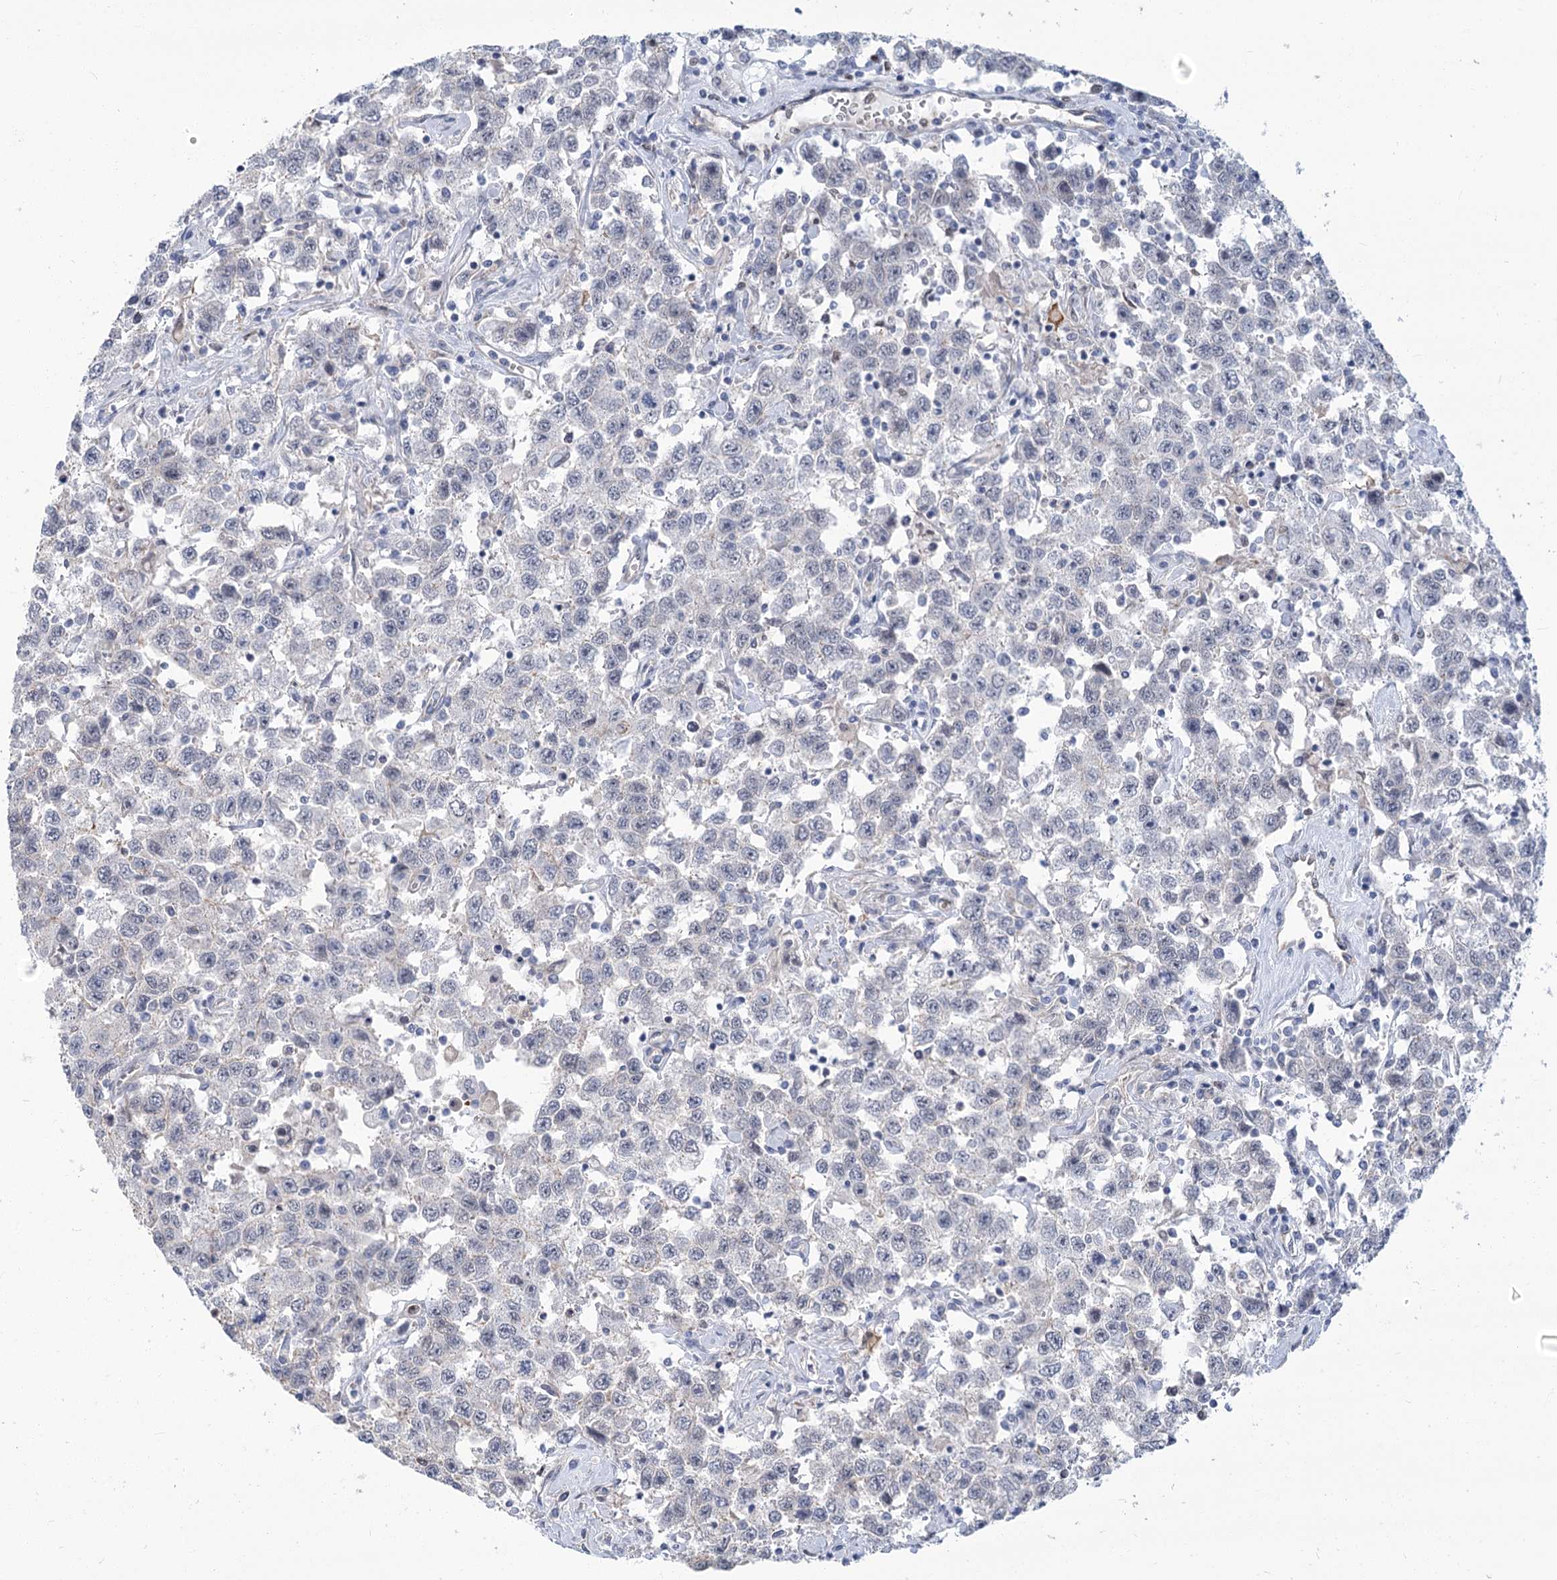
{"staining": {"intensity": "weak", "quantity": "<25%", "location": "cytoplasmic/membranous"}, "tissue": "testis cancer", "cell_type": "Tumor cells", "image_type": "cancer", "snomed": [{"axis": "morphology", "description": "Seminoma, NOS"}, {"axis": "topography", "description": "Testis"}], "caption": "This is an immunohistochemistry (IHC) image of human seminoma (testis). There is no expression in tumor cells.", "gene": "THAP6", "patient": {"sex": "male", "age": 41}}